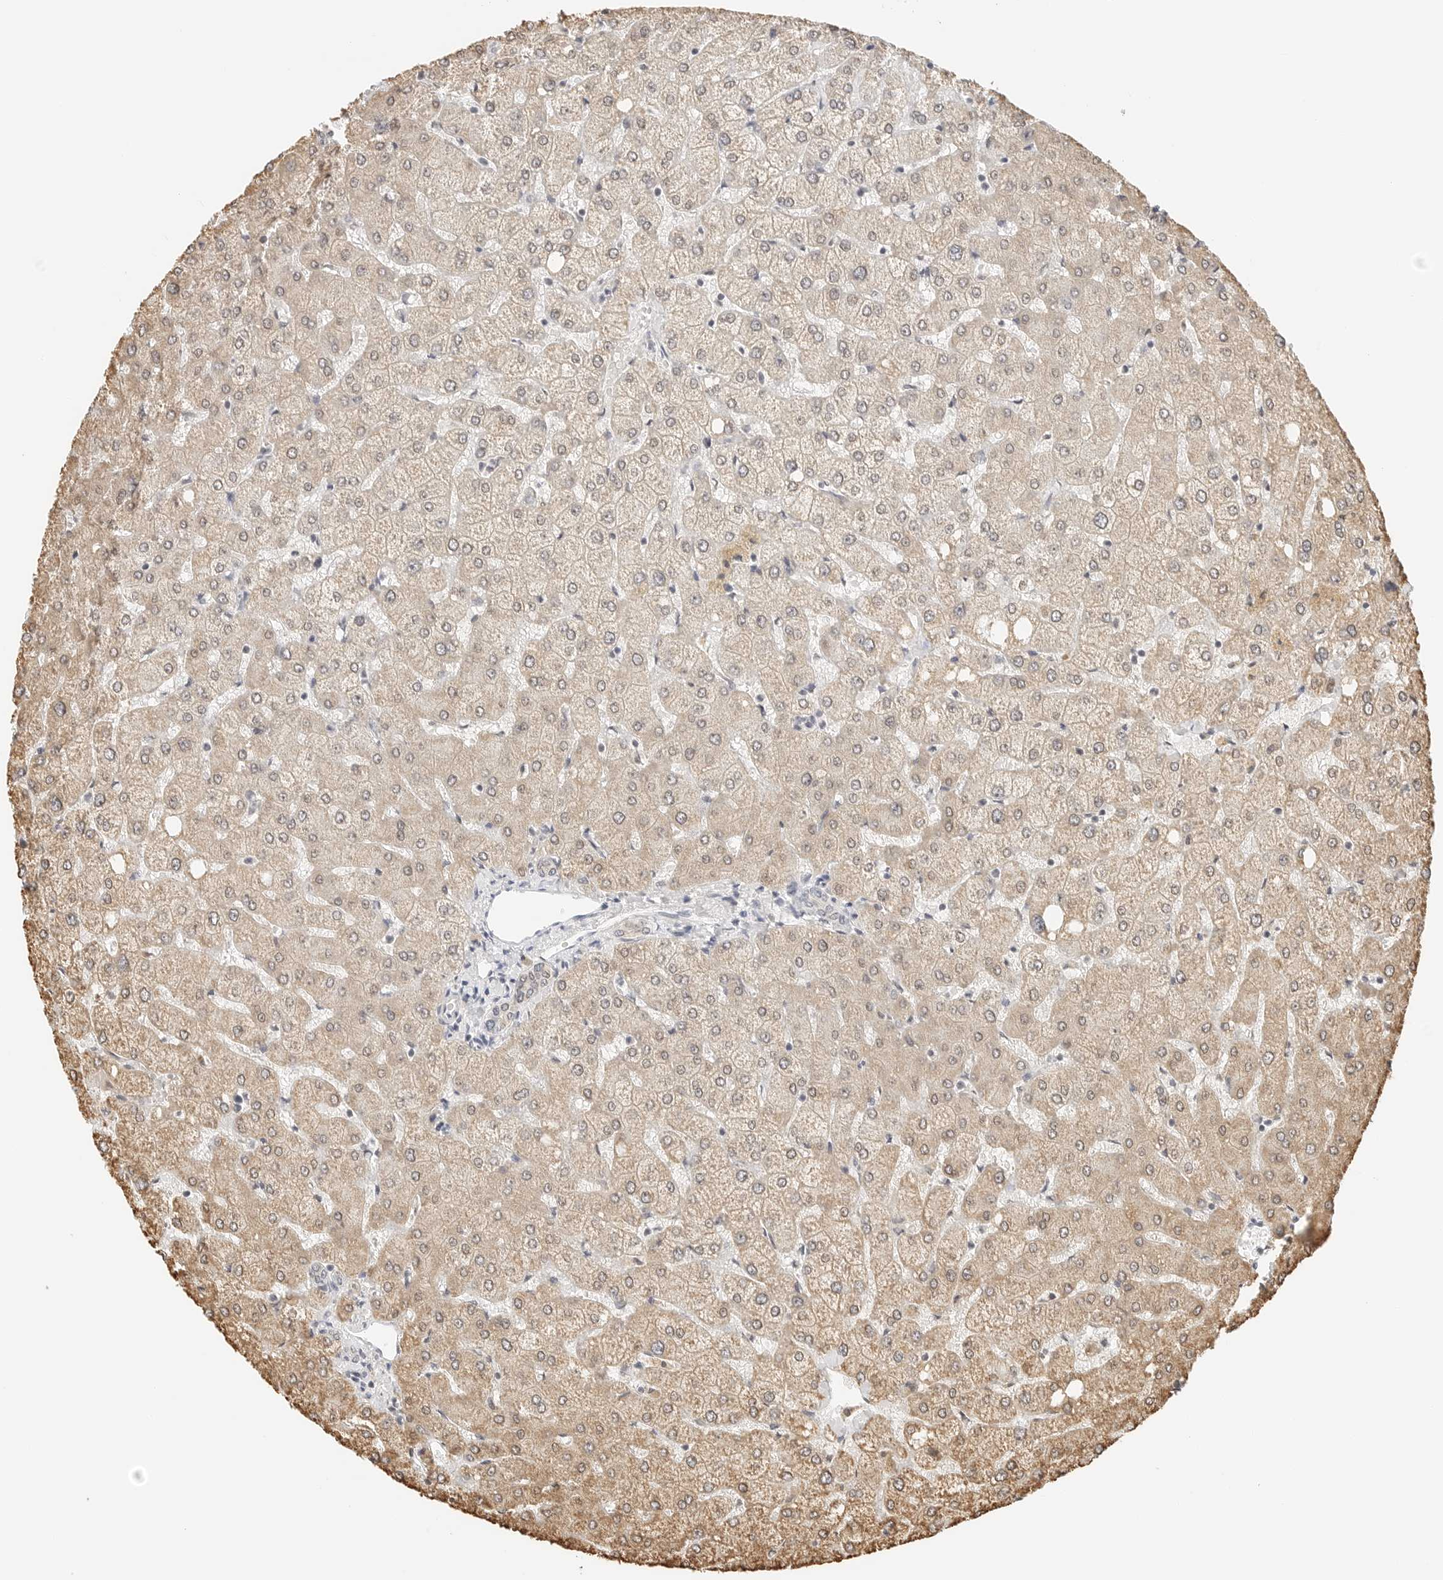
{"staining": {"intensity": "weak", "quantity": "<25%", "location": "cytoplasmic/membranous"}, "tissue": "liver", "cell_type": "Cholangiocytes", "image_type": "normal", "snomed": [{"axis": "morphology", "description": "Normal tissue, NOS"}, {"axis": "topography", "description": "Liver"}], "caption": "IHC histopathology image of unremarkable liver: human liver stained with DAB reveals no significant protein positivity in cholangiocytes. (Stains: DAB IHC with hematoxylin counter stain, Microscopy: brightfield microscopy at high magnification).", "gene": "ATL1", "patient": {"sex": "female", "age": 54}}